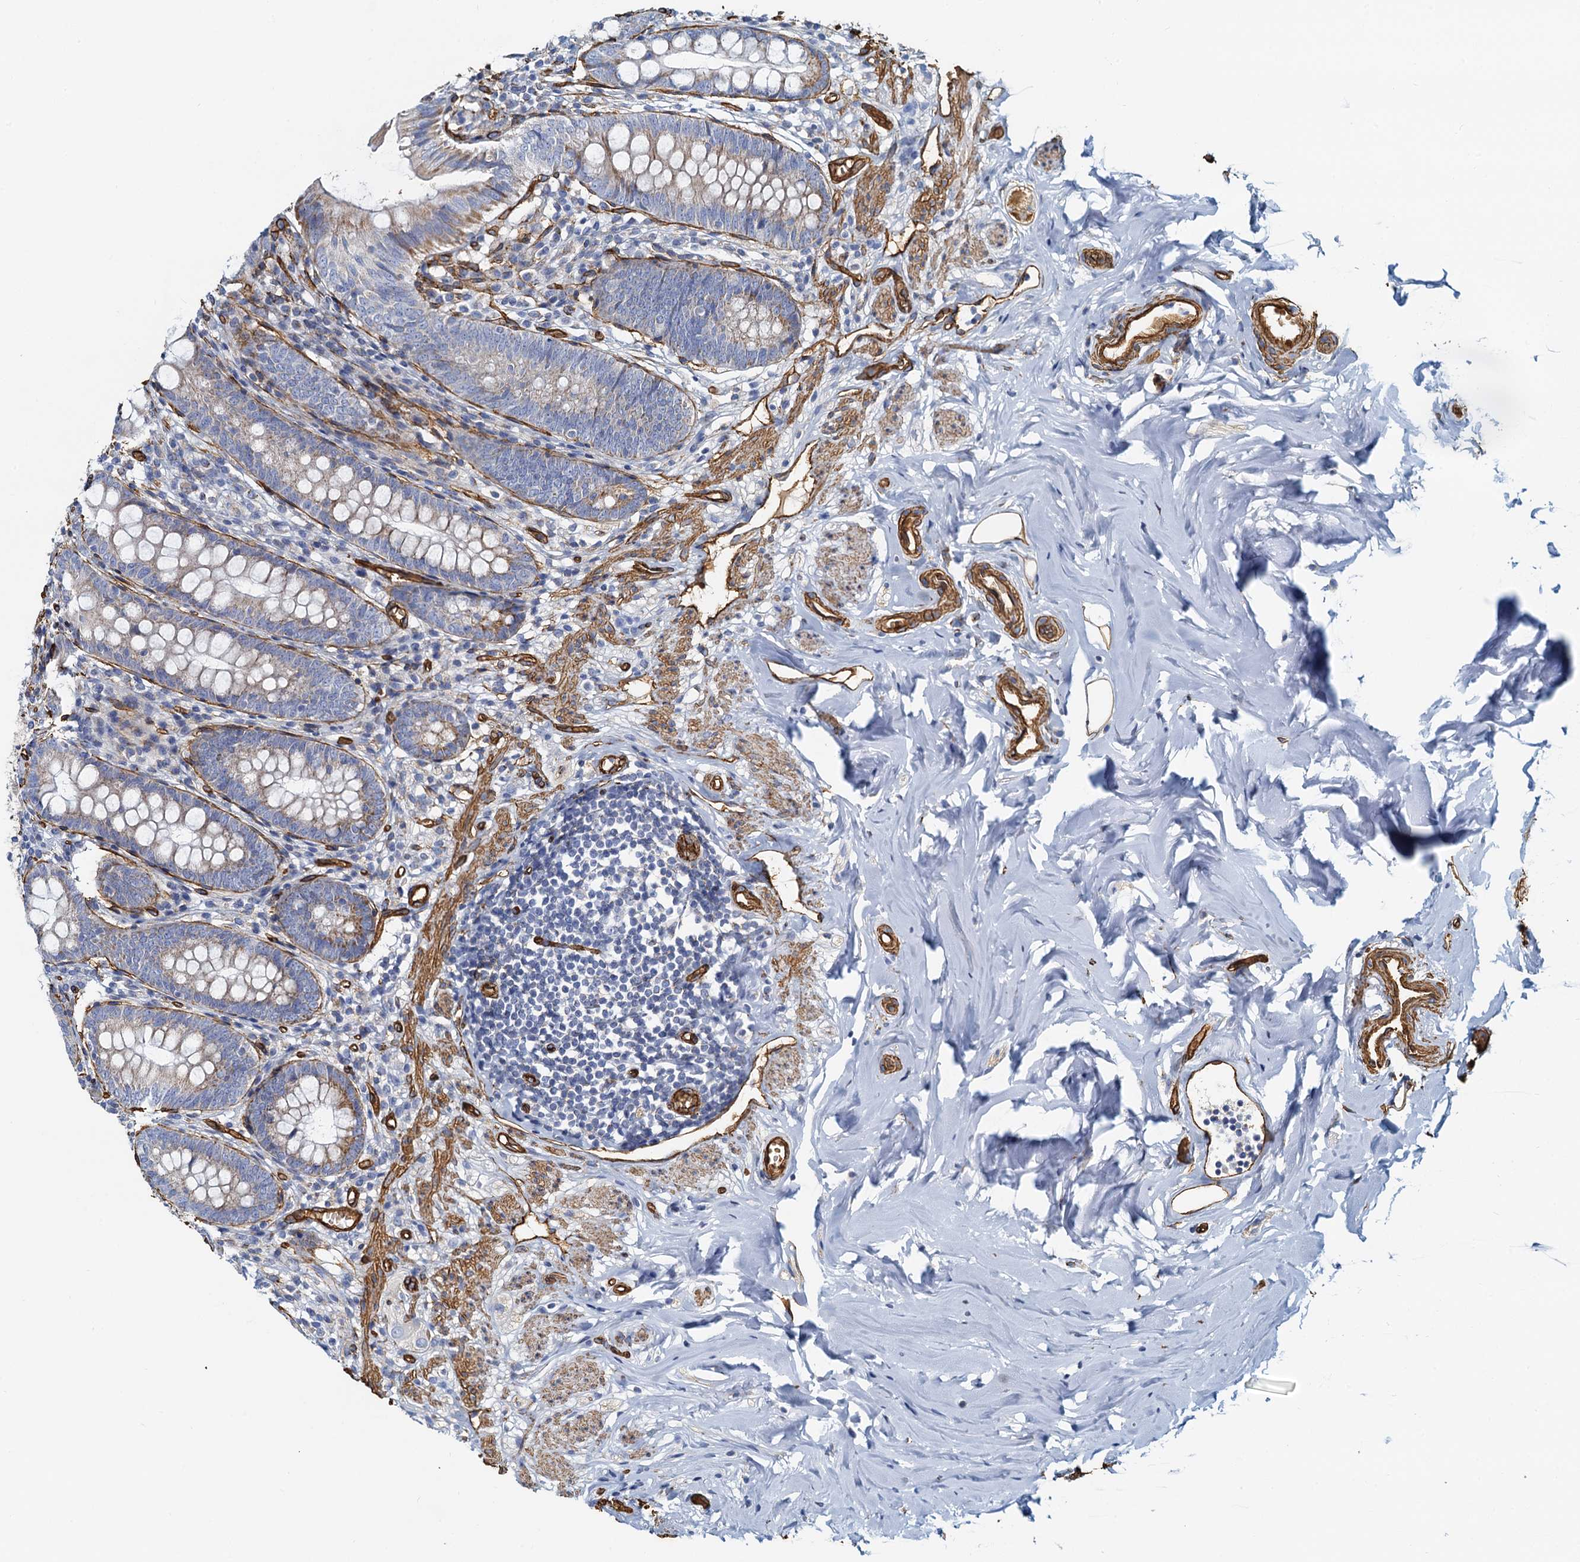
{"staining": {"intensity": "negative", "quantity": "none", "location": "none"}, "tissue": "appendix", "cell_type": "Glandular cells", "image_type": "normal", "snomed": [{"axis": "morphology", "description": "Normal tissue, NOS"}, {"axis": "topography", "description": "Appendix"}], "caption": "IHC photomicrograph of normal human appendix stained for a protein (brown), which exhibits no positivity in glandular cells. (Stains: DAB immunohistochemistry (IHC) with hematoxylin counter stain, Microscopy: brightfield microscopy at high magnification).", "gene": "DGKG", "patient": {"sex": "female", "age": 51}}